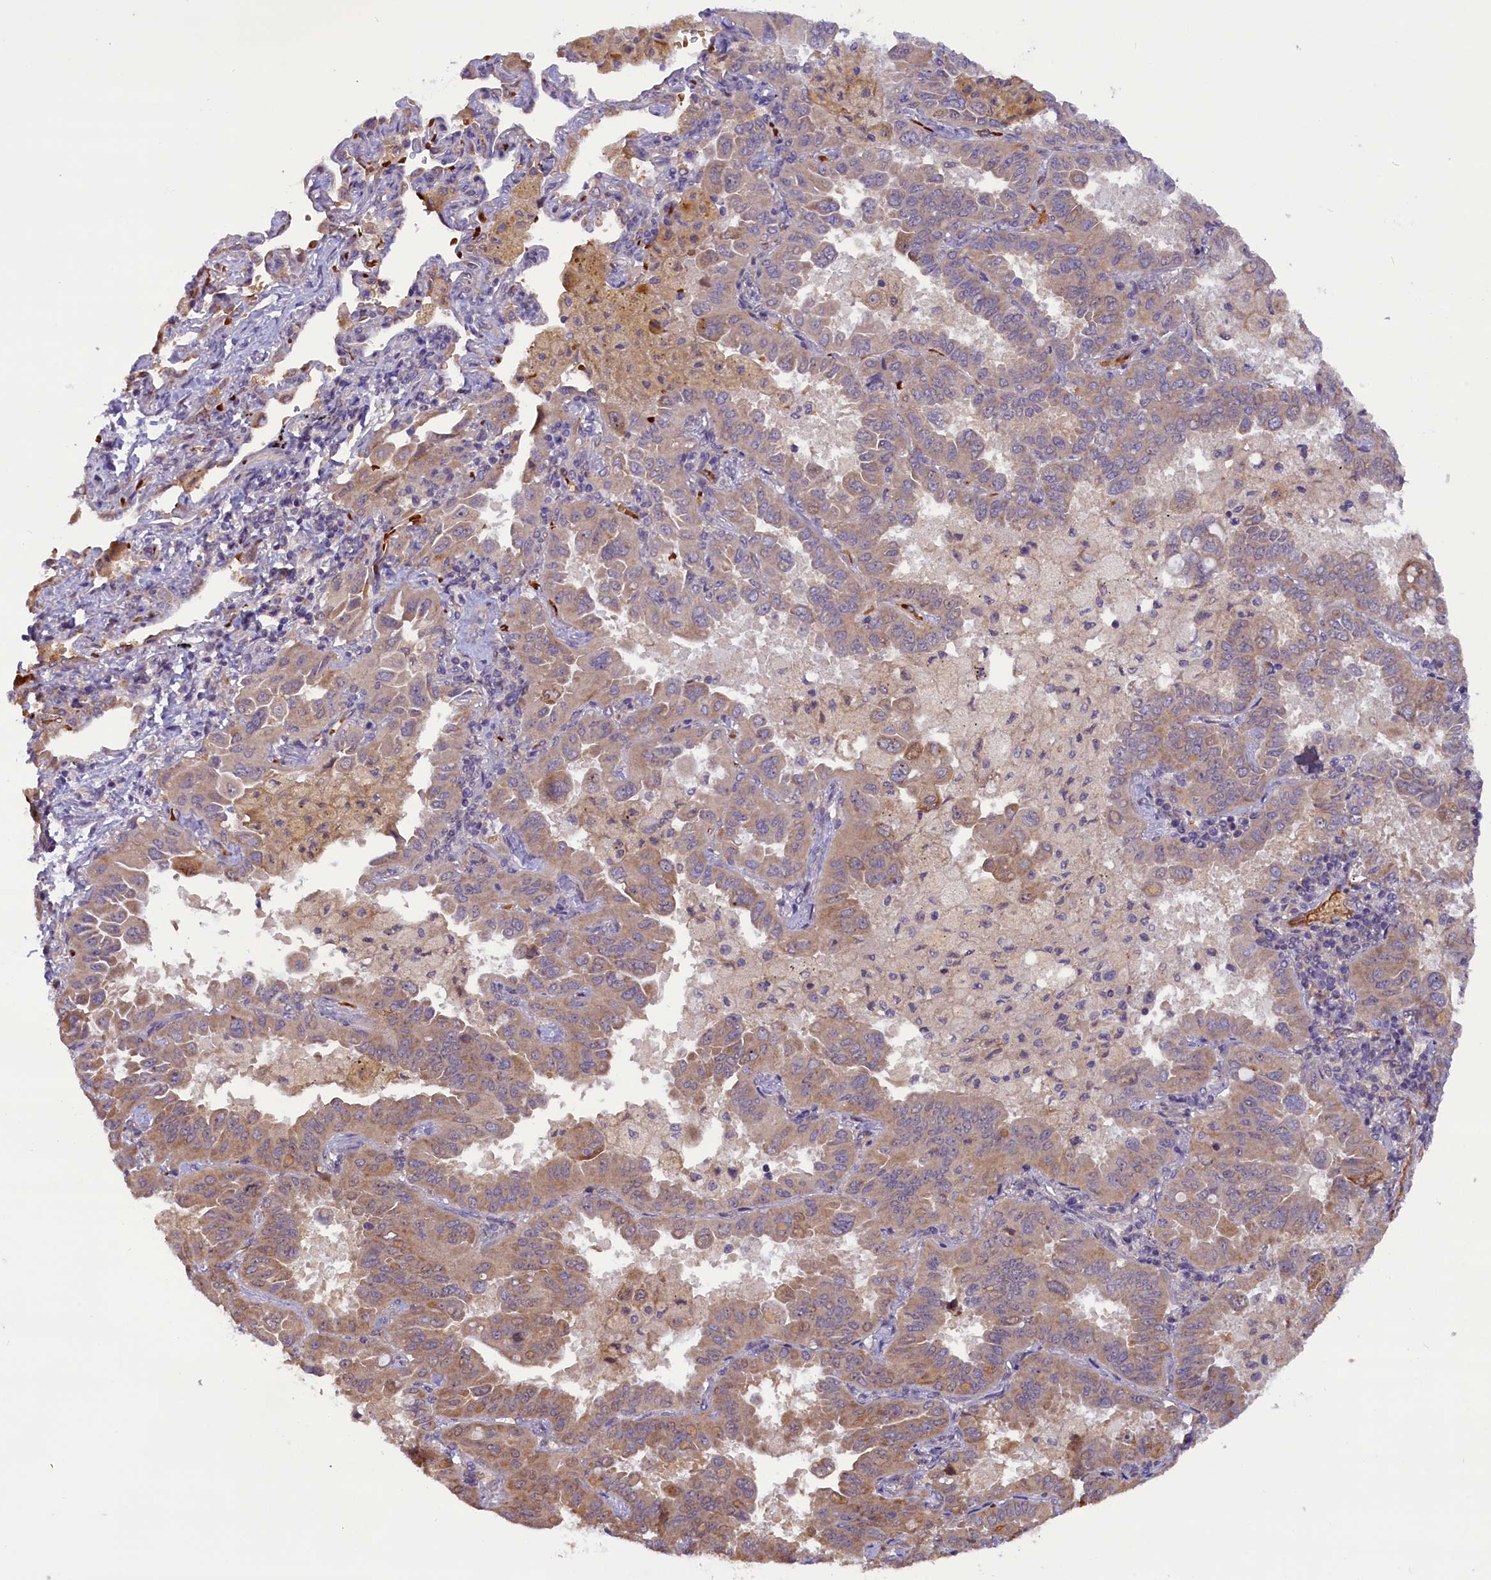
{"staining": {"intensity": "moderate", "quantity": ">75%", "location": "cytoplasmic/membranous"}, "tissue": "lung cancer", "cell_type": "Tumor cells", "image_type": "cancer", "snomed": [{"axis": "morphology", "description": "Adenocarcinoma, NOS"}, {"axis": "topography", "description": "Lung"}], "caption": "IHC staining of lung cancer (adenocarcinoma), which reveals medium levels of moderate cytoplasmic/membranous positivity in approximately >75% of tumor cells indicating moderate cytoplasmic/membranous protein staining. The staining was performed using DAB (brown) for protein detection and nuclei were counterstained in hematoxylin (blue).", "gene": "CCDC9B", "patient": {"sex": "male", "age": 64}}